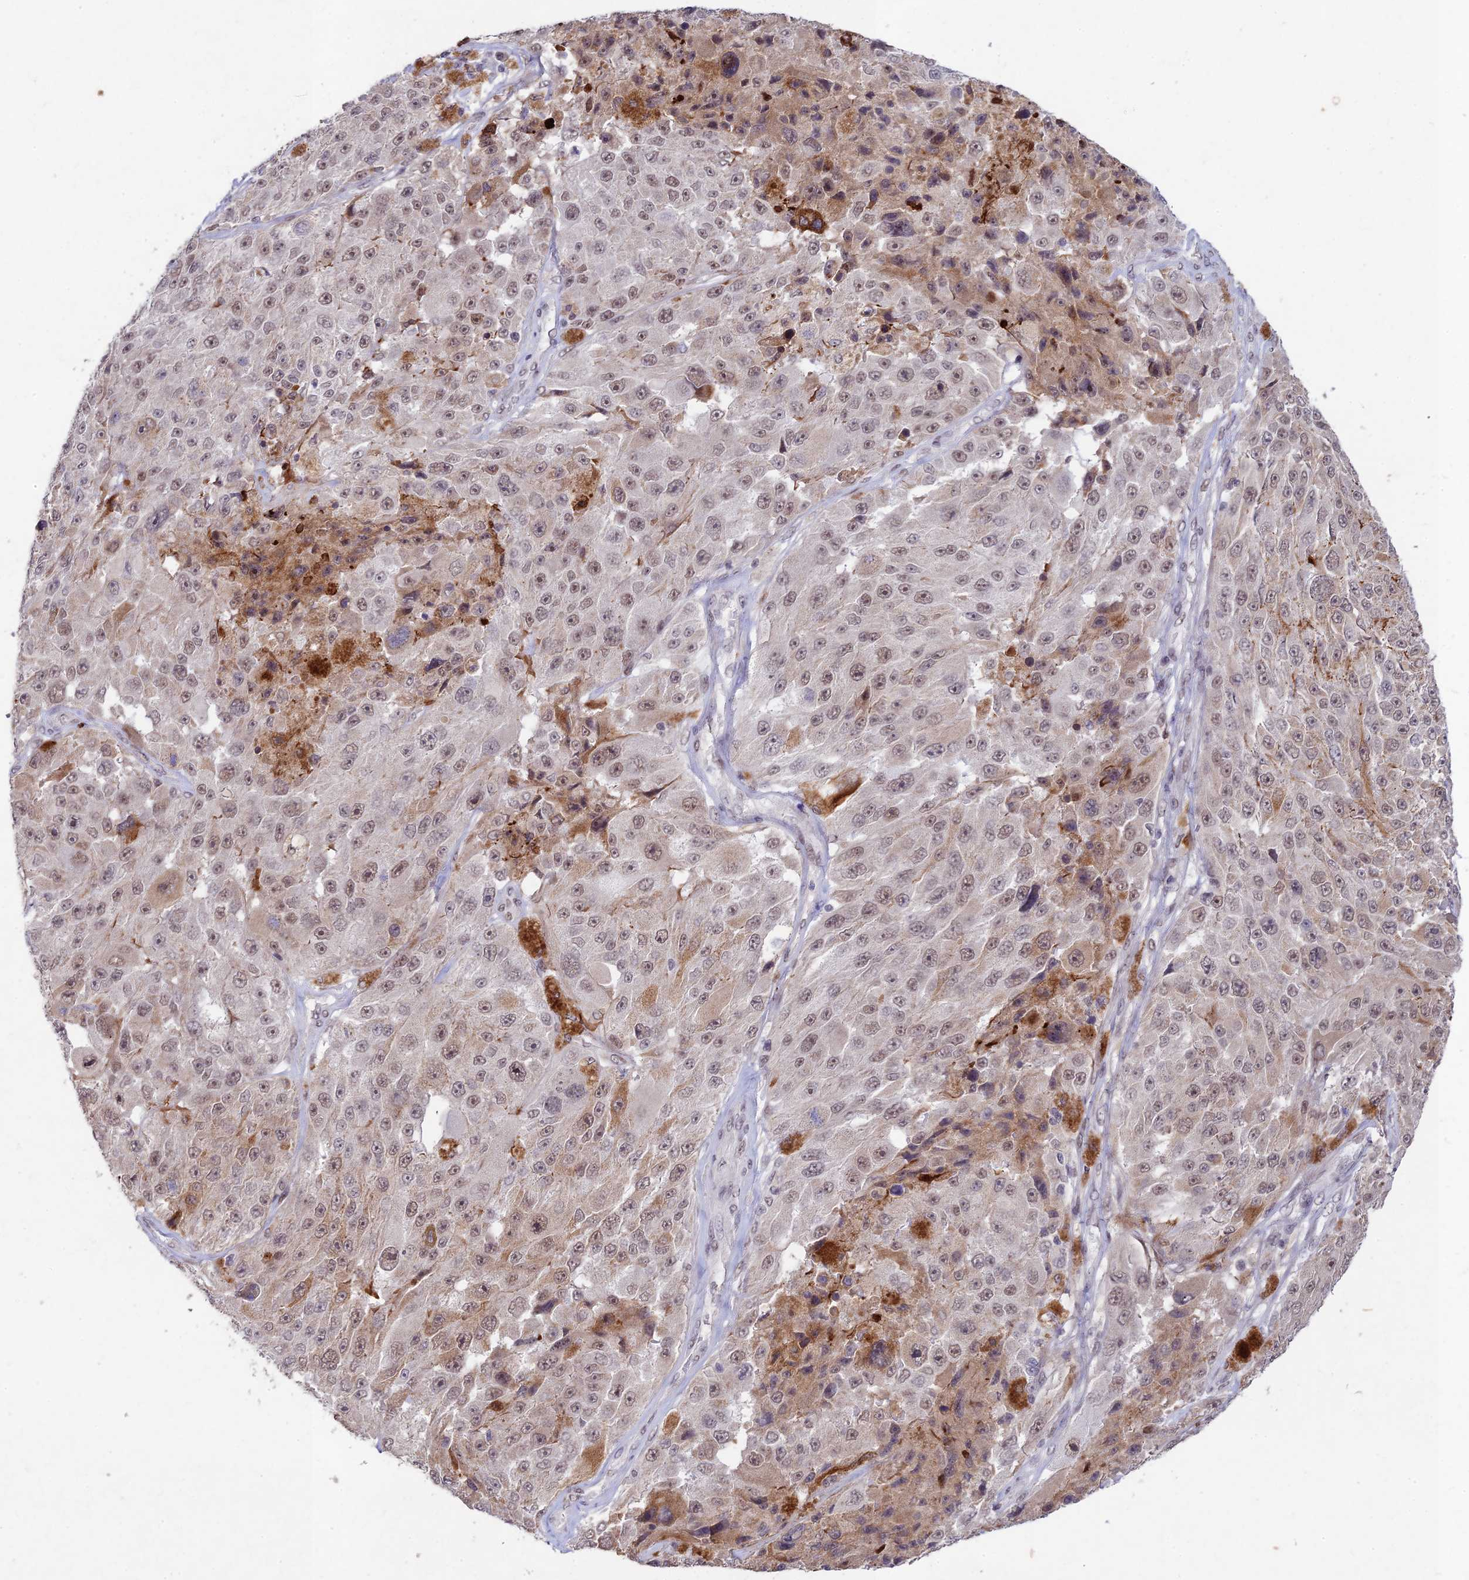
{"staining": {"intensity": "weak", "quantity": "25%-75%", "location": "nuclear"}, "tissue": "melanoma", "cell_type": "Tumor cells", "image_type": "cancer", "snomed": [{"axis": "morphology", "description": "Malignant melanoma, Metastatic site"}, {"axis": "topography", "description": "Lymph node"}], "caption": "Malignant melanoma (metastatic site) stained for a protein exhibits weak nuclear positivity in tumor cells.", "gene": "RAVER1", "patient": {"sex": "male", "age": 62}}